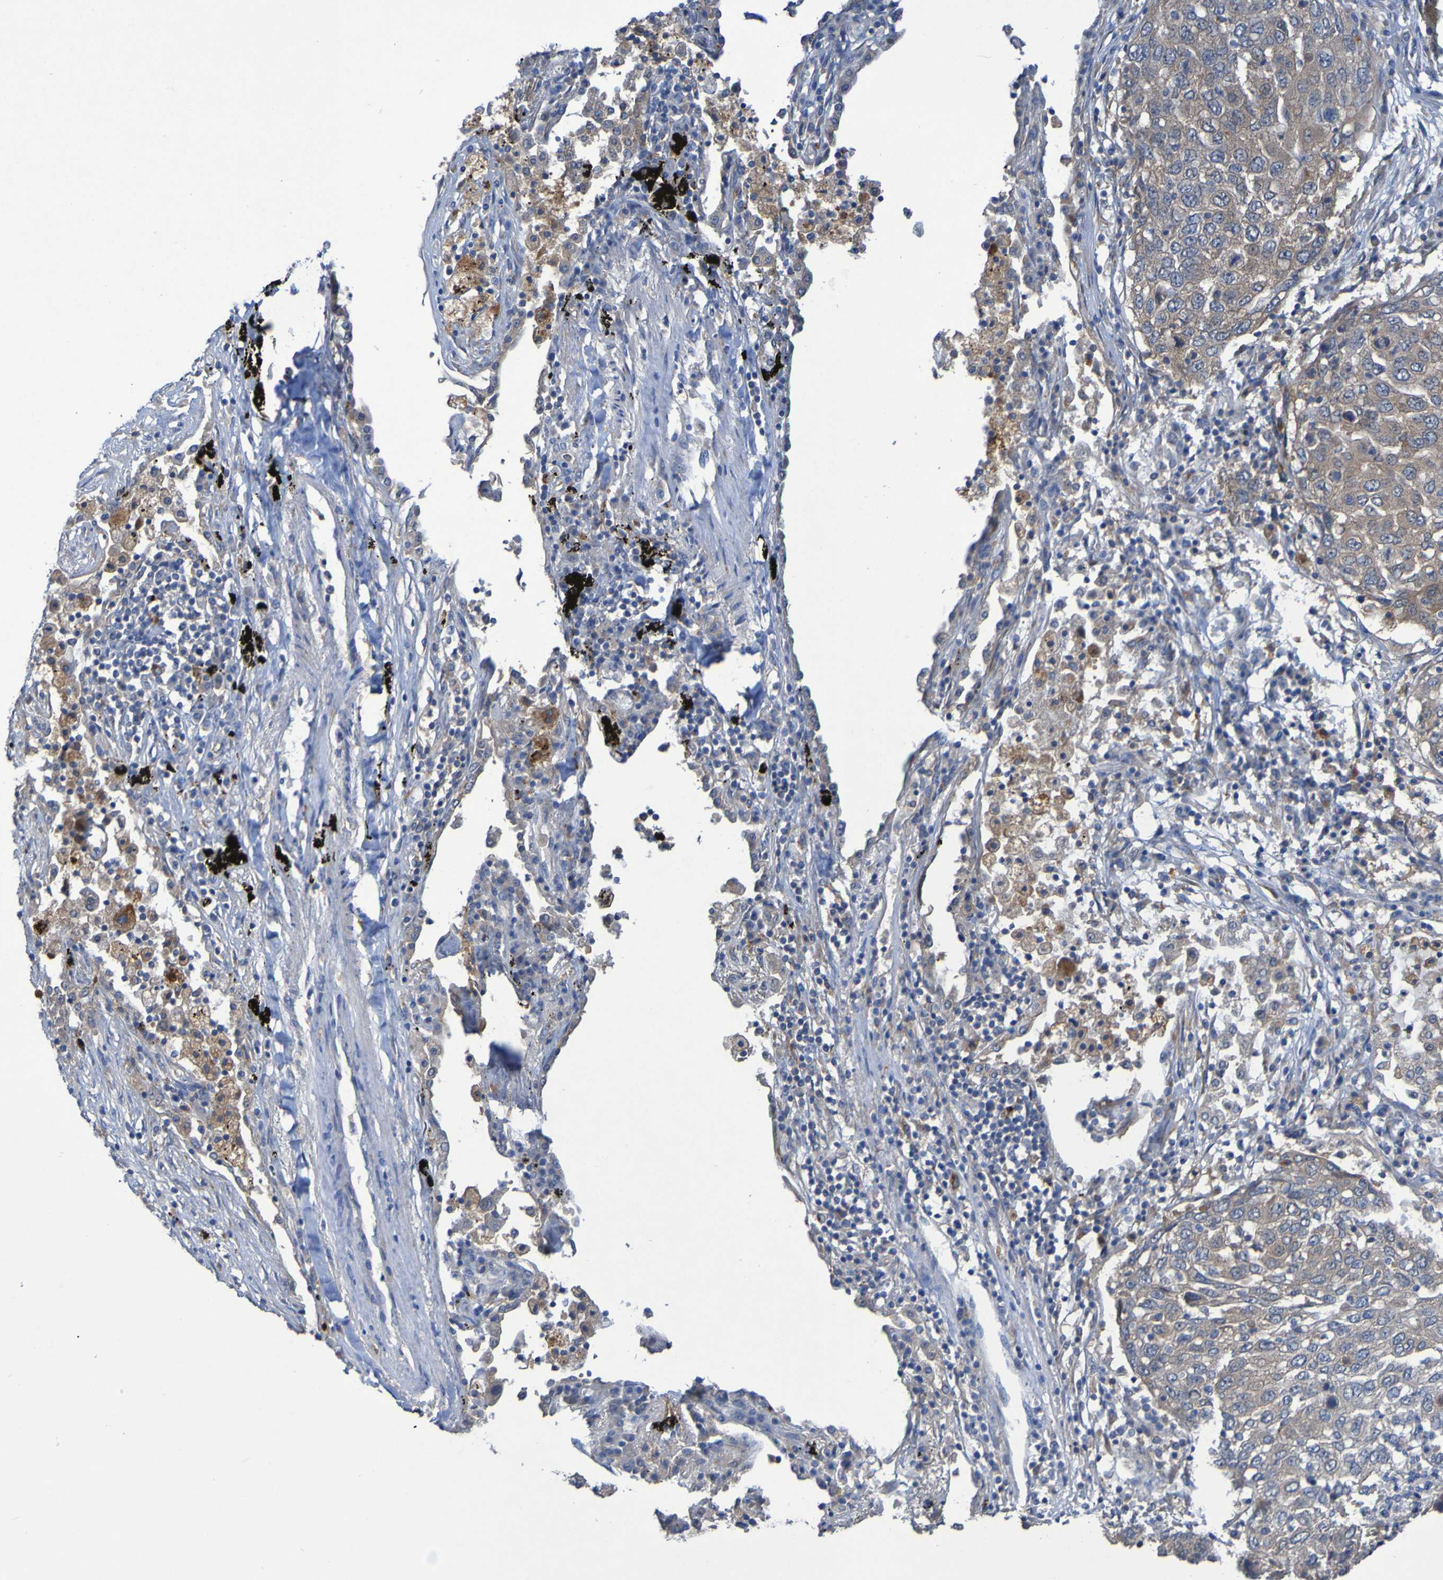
{"staining": {"intensity": "weak", "quantity": "25%-75%", "location": "cytoplasmic/membranous"}, "tissue": "lung cancer", "cell_type": "Tumor cells", "image_type": "cancer", "snomed": [{"axis": "morphology", "description": "Squamous cell carcinoma, NOS"}, {"axis": "topography", "description": "Lung"}], "caption": "Immunohistochemical staining of squamous cell carcinoma (lung) reveals low levels of weak cytoplasmic/membranous protein expression in approximately 25%-75% of tumor cells. The protein is stained brown, and the nuclei are stained in blue (DAB IHC with brightfield microscopy, high magnification).", "gene": "ARHGEF16", "patient": {"sex": "female", "age": 63}}